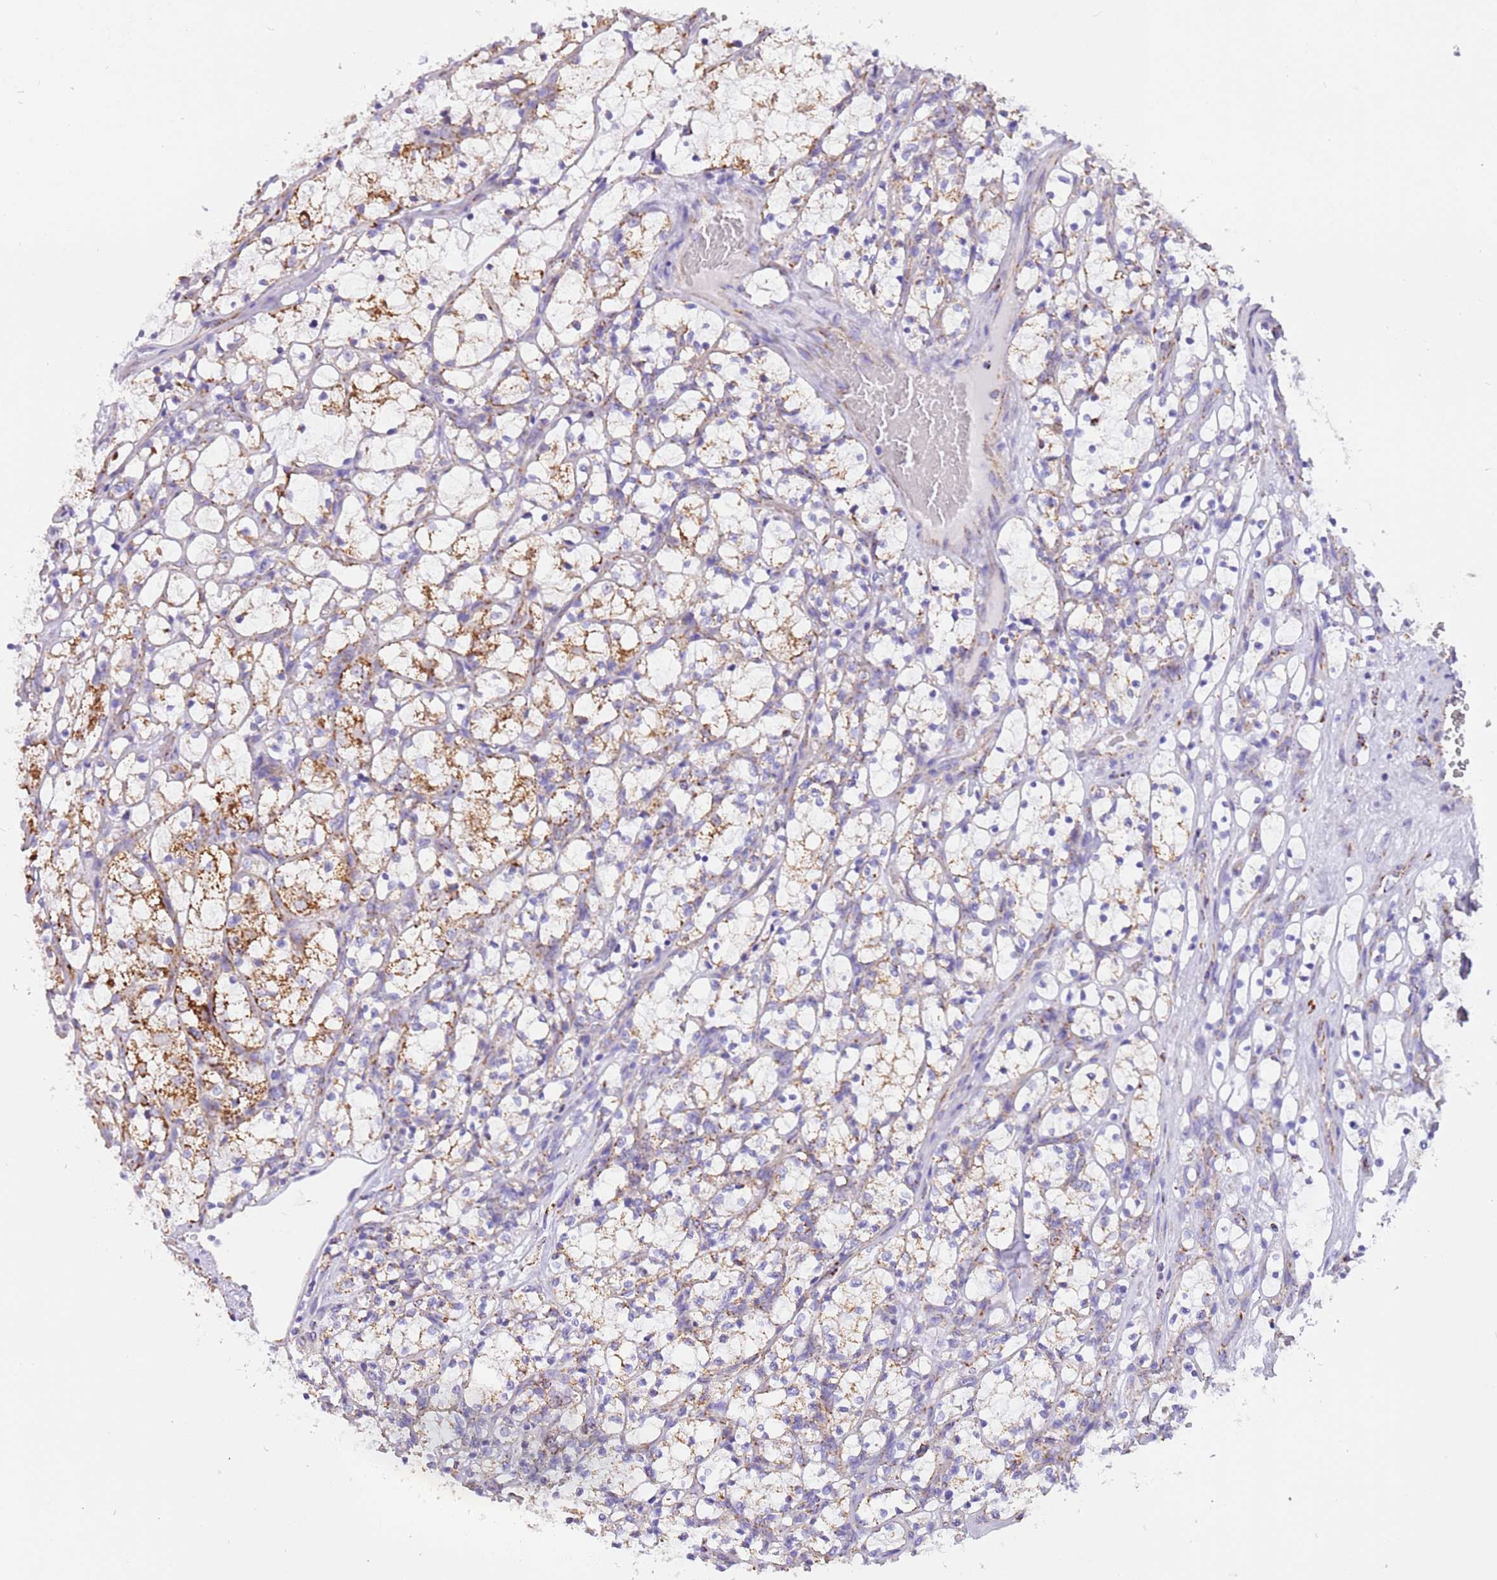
{"staining": {"intensity": "moderate", "quantity": "25%-75%", "location": "cytoplasmic/membranous"}, "tissue": "renal cancer", "cell_type": "Tumor cells", "image_type": "cancer", "snomed": [{"axis": "morphology", "description": "Adenocarcinoma, NOS"}, {"axis": "topography", "description": "Kidney"}], "caption": "This photomicrograph exhibits immunohistochemistry (IHC) staining of human renal cancer, with medium moderate cytoplasmic/membranous positivity in approximately 25%-75% of tumor cells.", "gene": "SUCLG2", "patient": {"sex": "female", "age": 69}}